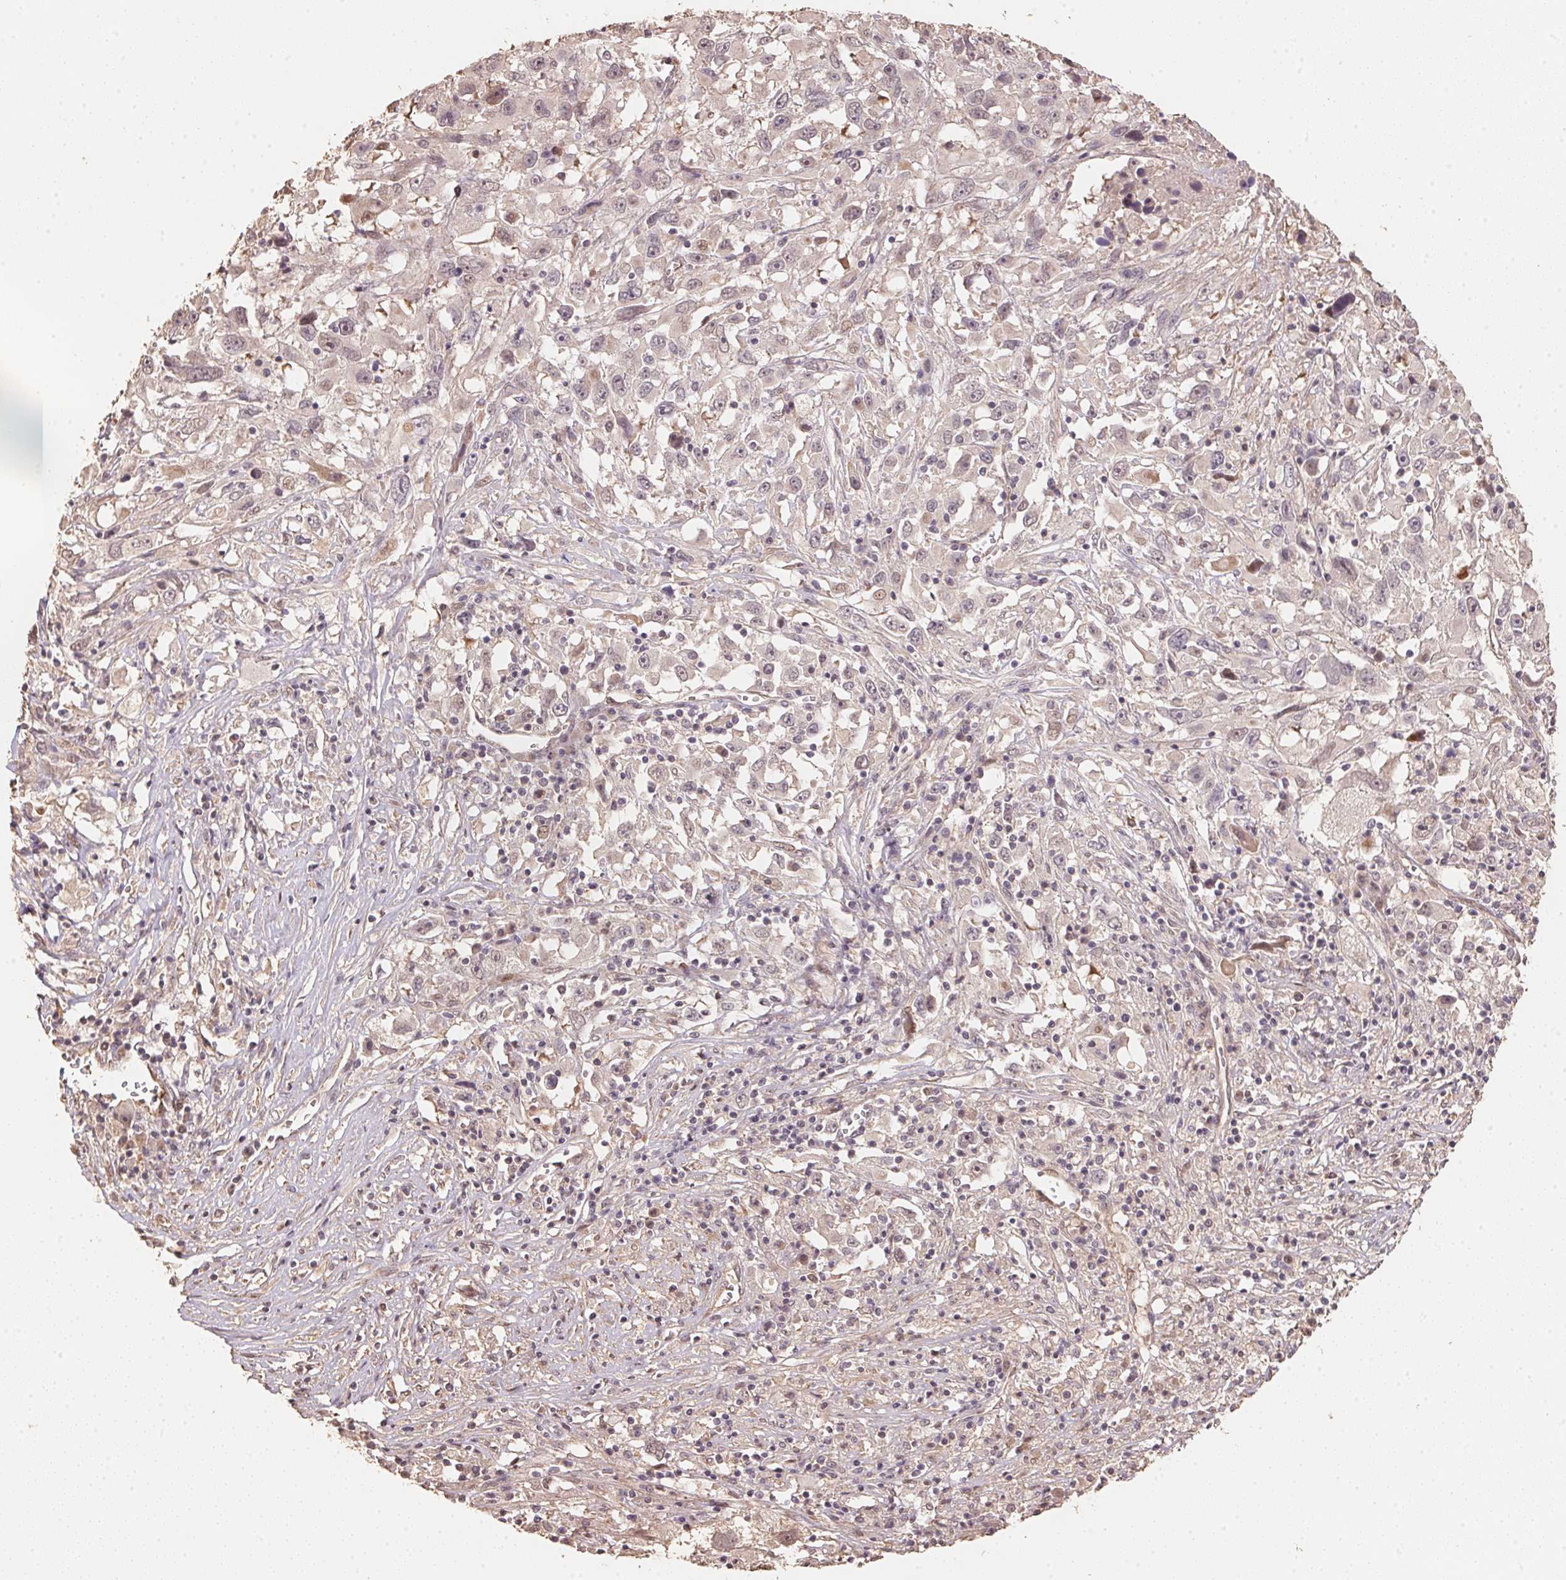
{"staining": {"intensity": "negative", "quantity": "none", "location": "none"}, "tissue": "melanoma", "cell_type": "Tumor cells", "image_type": "cancer", "snomed": [{"axis": "morphology", "description": "Malignant melanoma, Metastatic site"}, {"axis": "topography", "description": "Soft tissue"}], "caption": "Melanoma was stained to show a protein in brown. There is no significant positivity in tumor cells.", "gene": "TMEM222", "patient": {"sex": "male", "age": 50}}